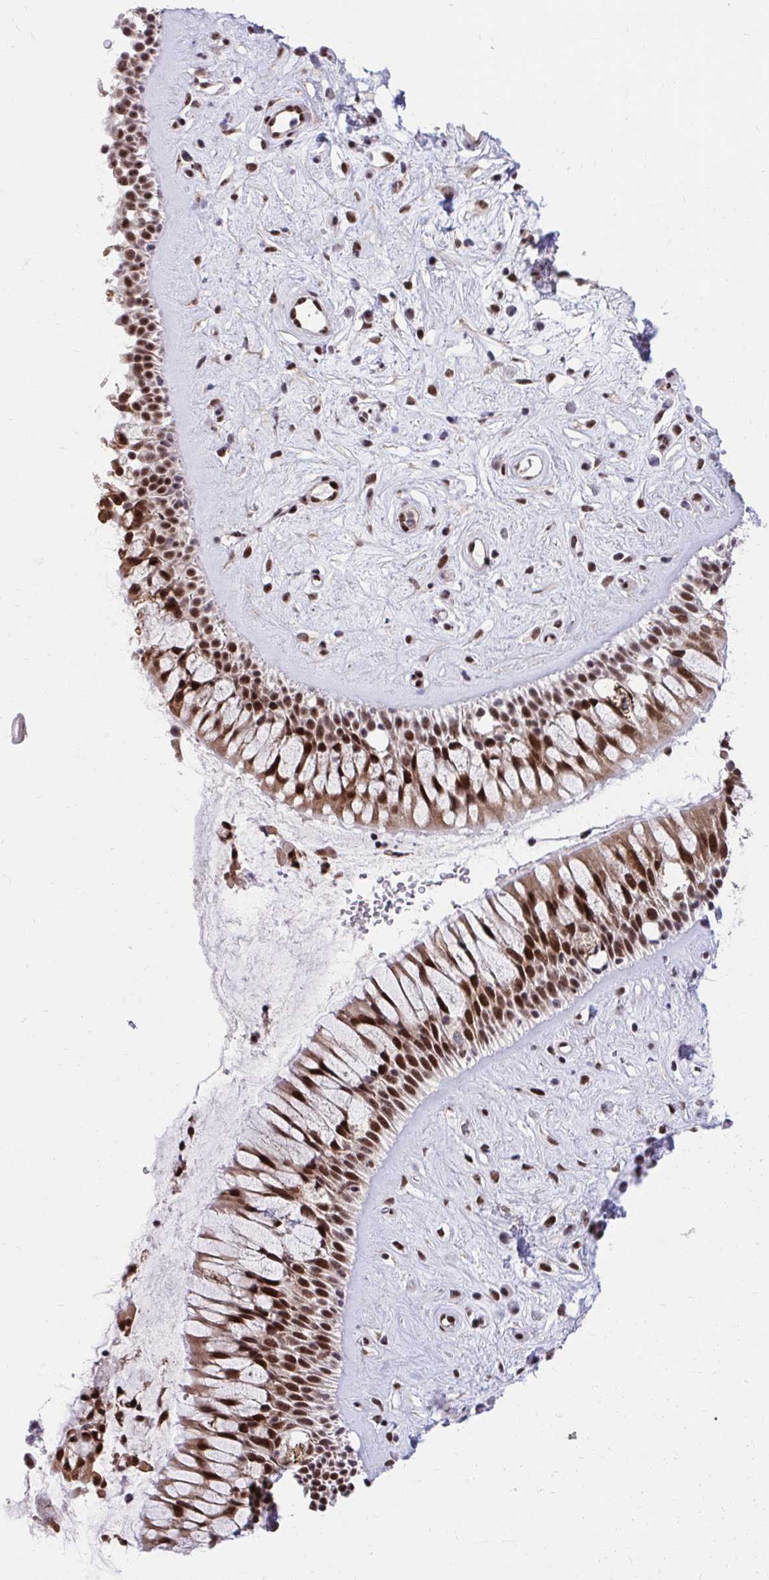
{"staining": {"intensity": "strong", "quantity": ">75%", "location": "cytoplasmic/membranous,nuclear"}, "tissue": "nasopharynx", "cell_type": "Respiratory epithelial cells", "image_type": "normal", "snomed": [{"axis": "morphology", "description": "Normal tissue, NOS"}, {"axis": "topography", "description": "Nasopharynx"}], "caption": "Immunohistochemistry (IHC) micrograph of unremarkable nasopharynx stained for a protein (brown), which exhibits high levels of strong cytoplasmic/membranous,nuclear positivity in approximately >75% of respiratory epithelial cells.", "gene": "HOXA4", "patient": {"sex": "male", "age": 32}}